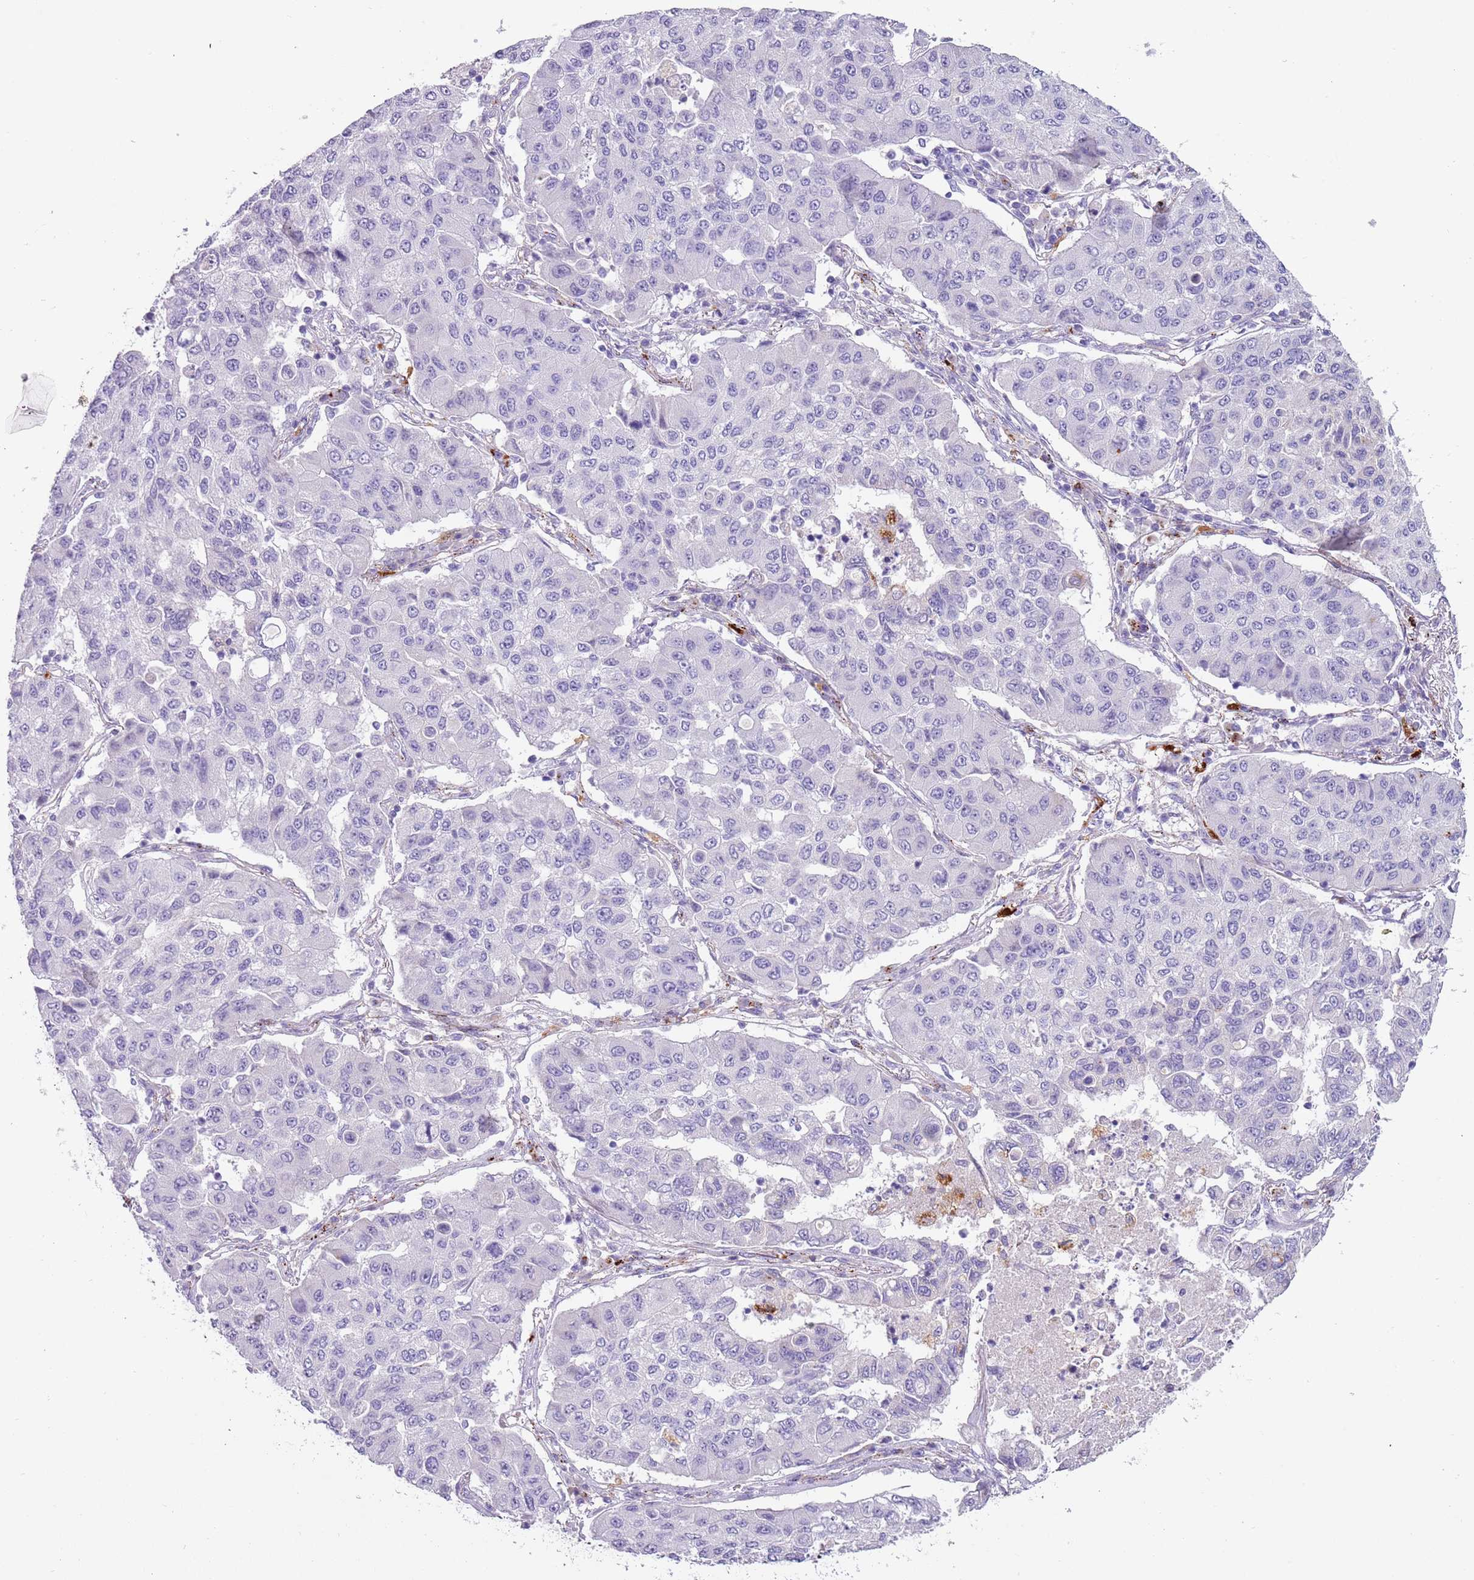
{"staining": {"intensity": "negative", "quantity": "none", "location": "none"}, "tissue": "lung cancer", "cell_type": "Tumor cells", "image_type": "cancer", "snomed": [{"axis": "morphology", "description": "Squamous cell carcinoma, NOS"}, {"axis": "topography", "description": "Lung"}], "caption": "High magnification brightfield microscopy of lung squamous cell carcinoma stained with DAB (brown) and counterstained with hematoxylin (blue): tumor cells show no significant positivity.", "gene": "LRRN3", "patient": {"sex": "male", "age": 74}}